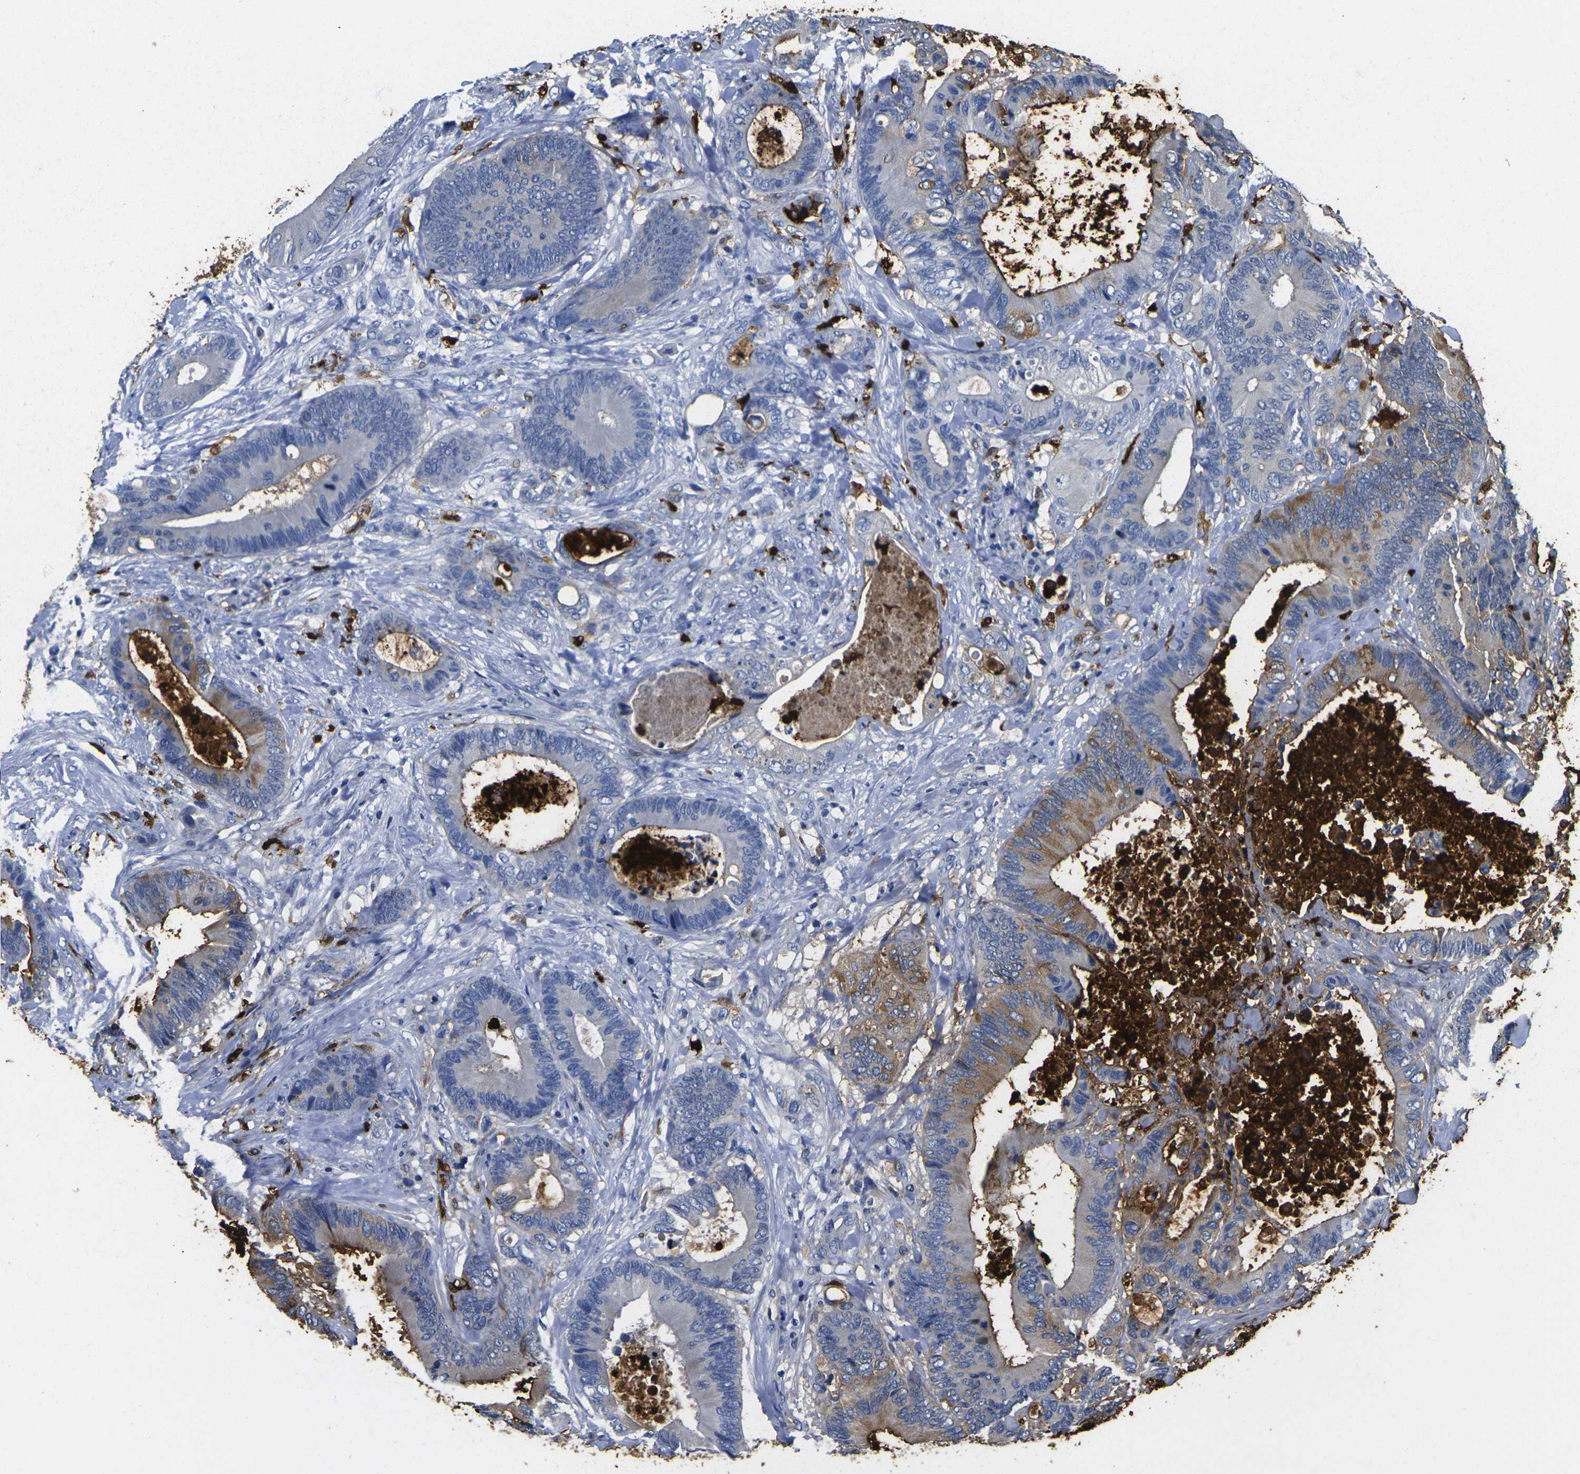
{"staining": {"intensity": "moderate", "quantity": "<25%", "location": "cytoplasmic/membranous"}, "tissue": "colorectal cancer", "cell_type": "Tumor cells", "image_type": "cancer", "snomed": [{"axis": "morphology", "description": "Adenocarcinoma, NOS"}, {"axis": "topography", "description": "Rectum"}], "caption": "The immunohistochemical stain labels moderate cytoplasmic/membranous positivity in tumor cells of colorectal adenocarcinoma tissue. Immunohistochemistry stains the protein in brown and the nuclei are stained blue.", "gene": "S100A9", "patient": {"sex": "male", "age": 55}}